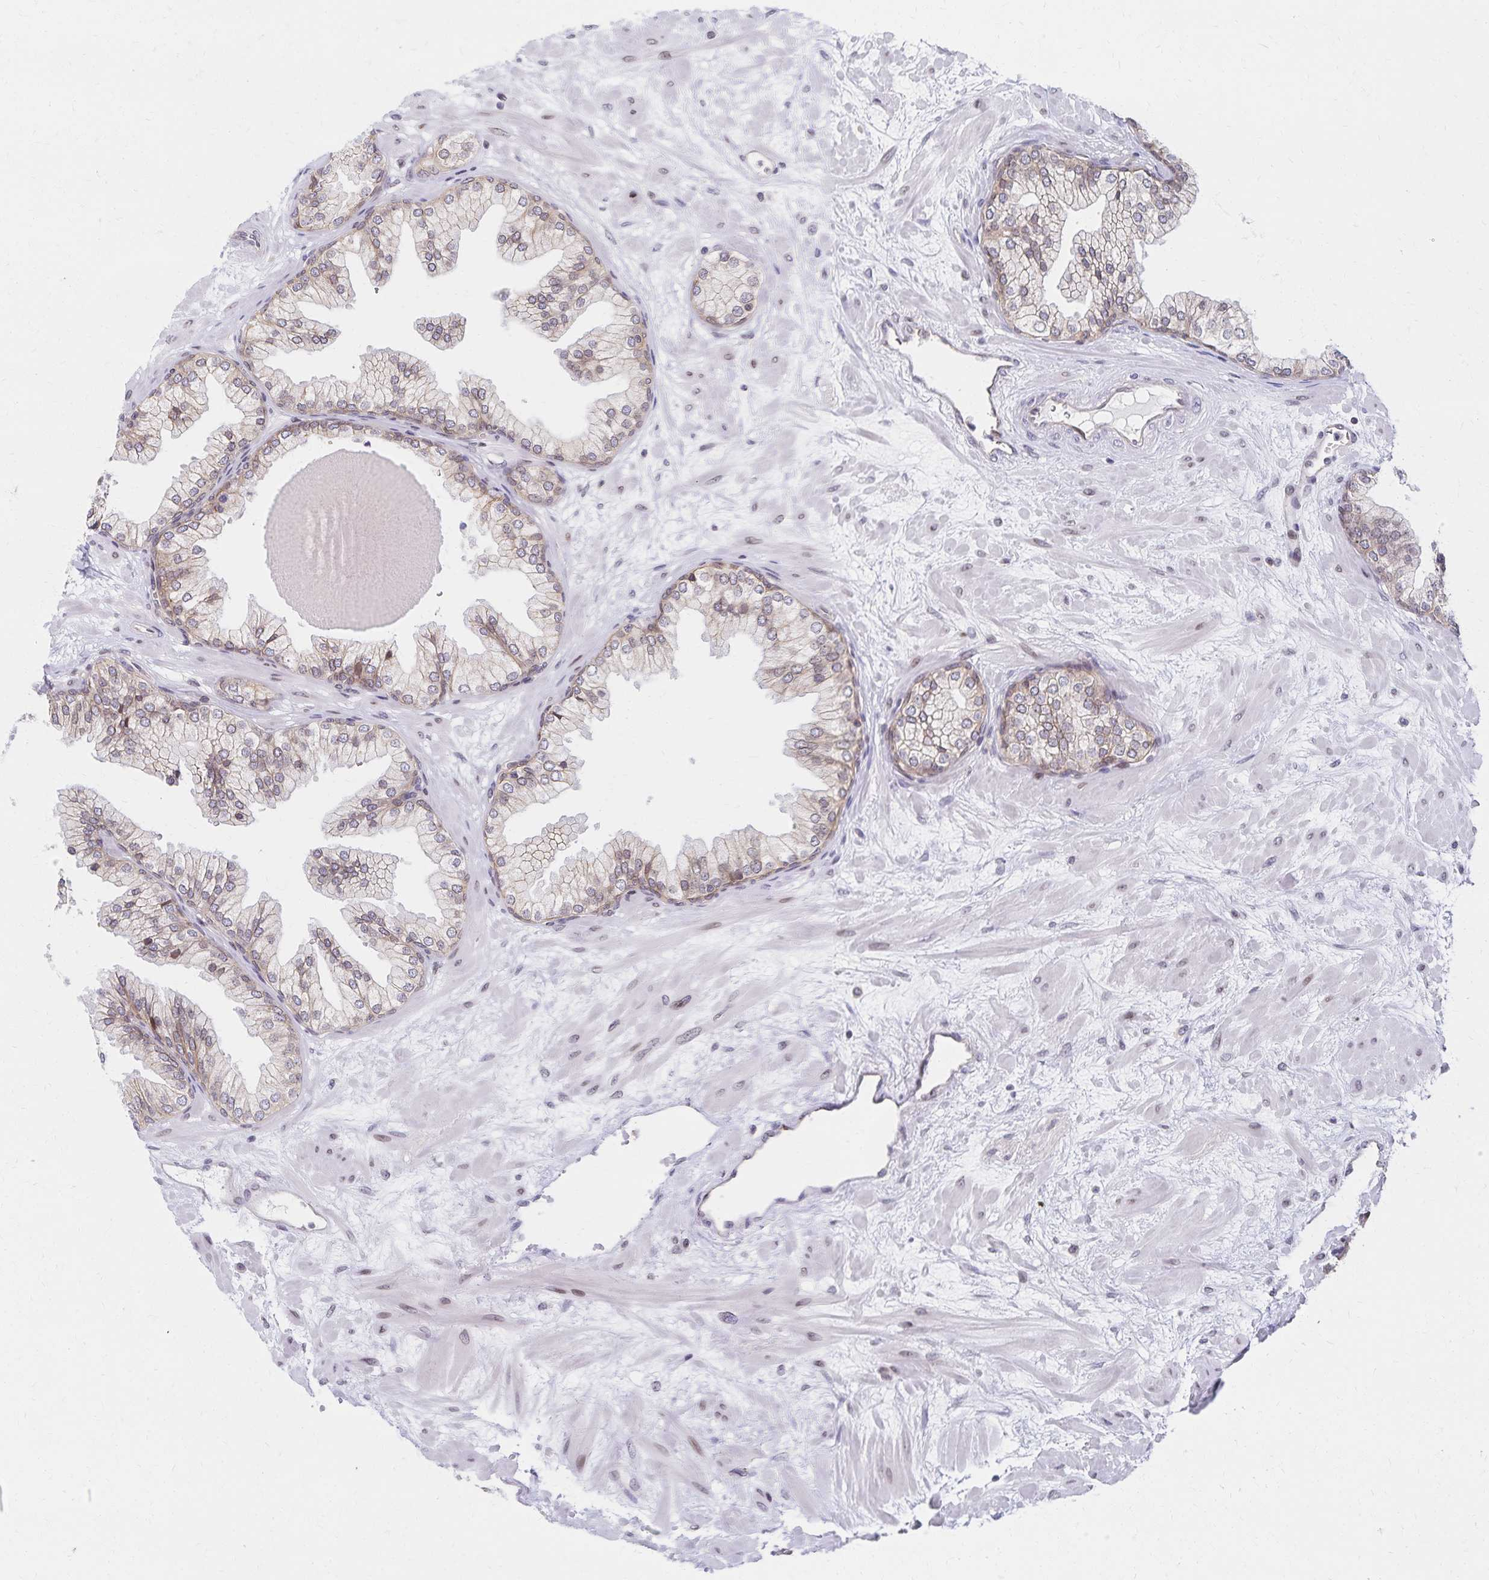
{"staining": {"intensity": "weak", "quantity": "25%-75%", "location": "cytoplasmic/membranous"}, "tissue": "prostate", "cell_type": "Glandular cells", "image_type": "normal", "snomed": [{"axis": "morphology", "description": "Normal tissue, NOS"}, {"axis": "topography", "description": "Prostate"}, {"axis": "topography", "description": "Peripheral nerve tissue"}], "caption": "This photomicrograph shows immunohistochemistry (IHC) staining of benign human prostate, with low weak cytoplasmic/membranous expression in approximately 25%-75% of glandular cells.", "gene": "RAB9B", "patient": {"sex": "male", "age": 61}}